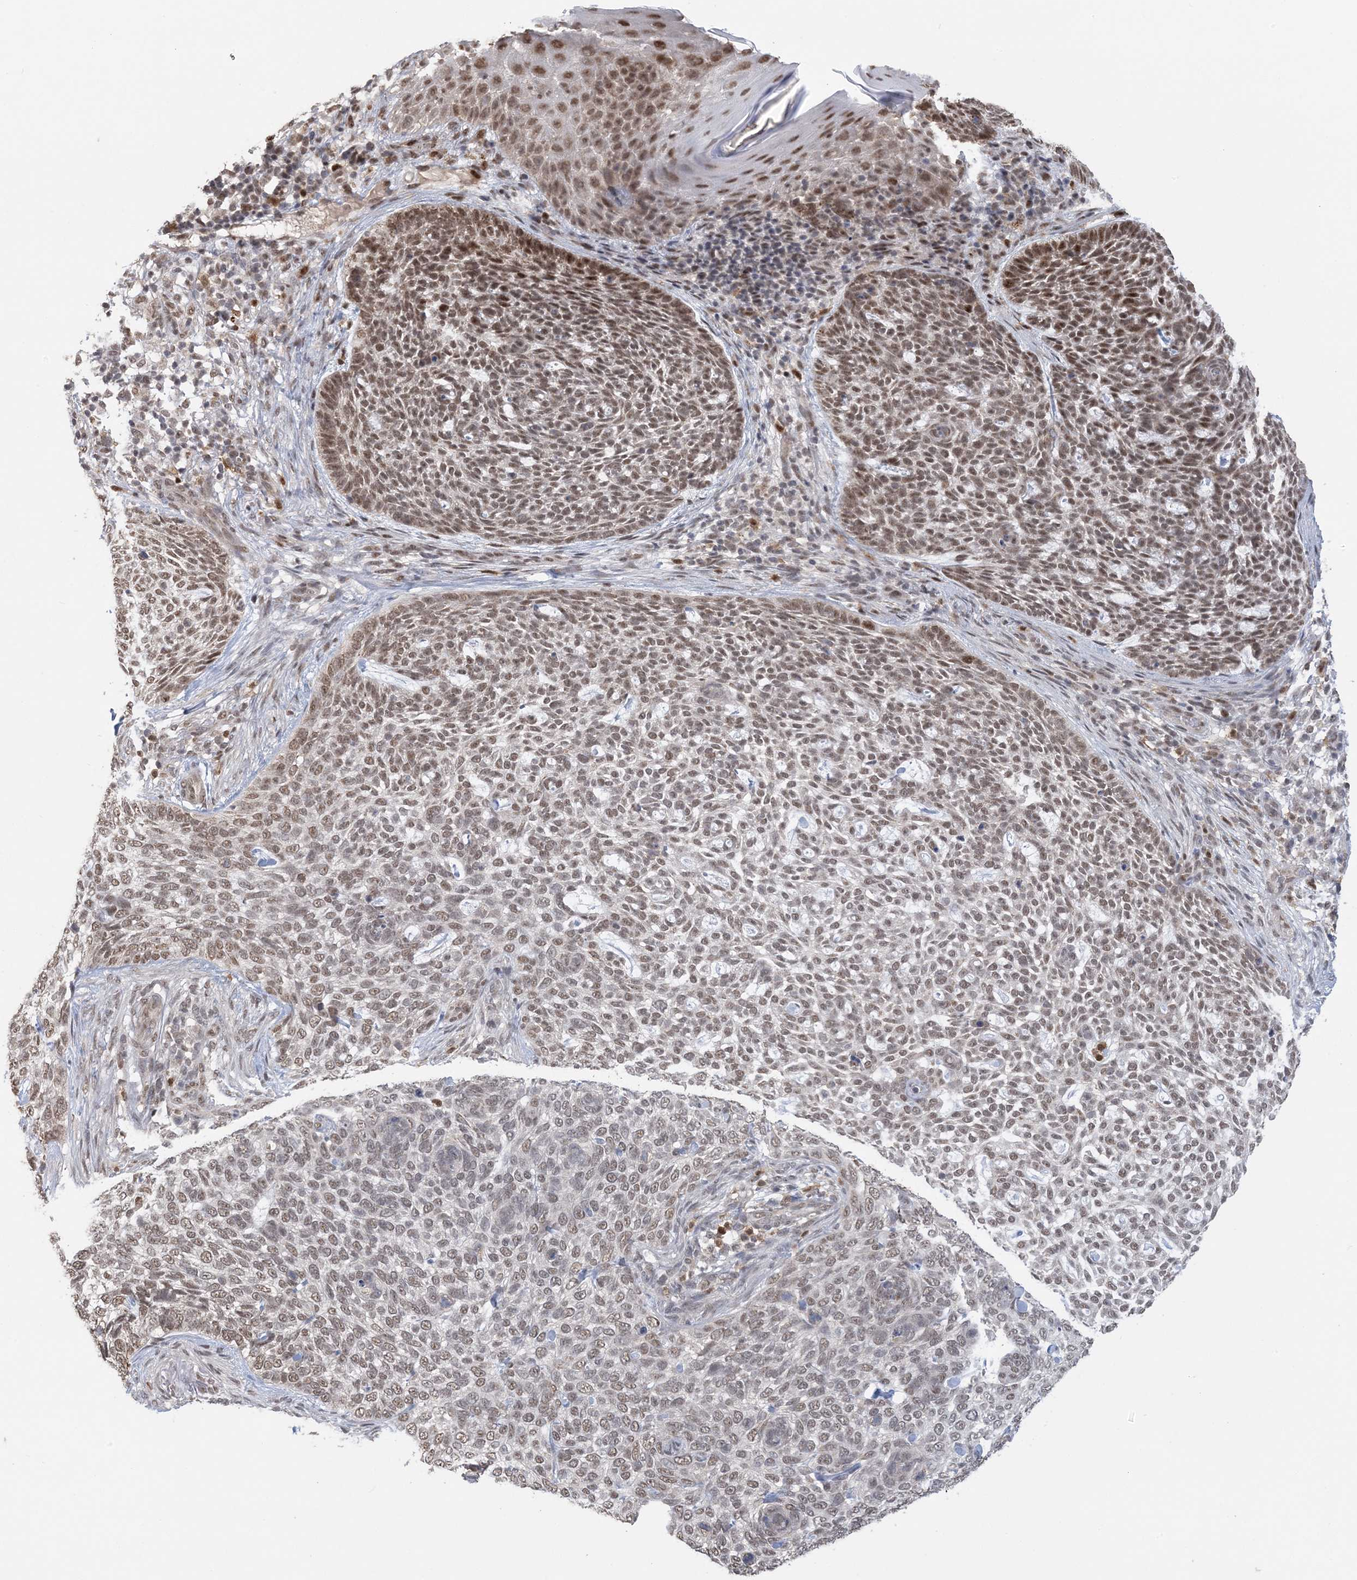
{"staining": {"intensity": "moderate", "quantity": ">75%", "location": "nuclear"}, "tissue": "skin cancer", "cell_type": "Tumor cells", "image_type": "cancer", "snomed": [{"axis": "morphology", "description": "Basal cell carcinoma"}, {"axis": "topography", "description": "Skin"}], "caption": "Immunohistochemical staining of human skin cancer (basal cell carcinoma) exhibits medium levels of moderate nuclear positivity in about >75% of tumor cells.", "gene": "TRMT10C", "patient": {"sex": "female", "age": 64}}